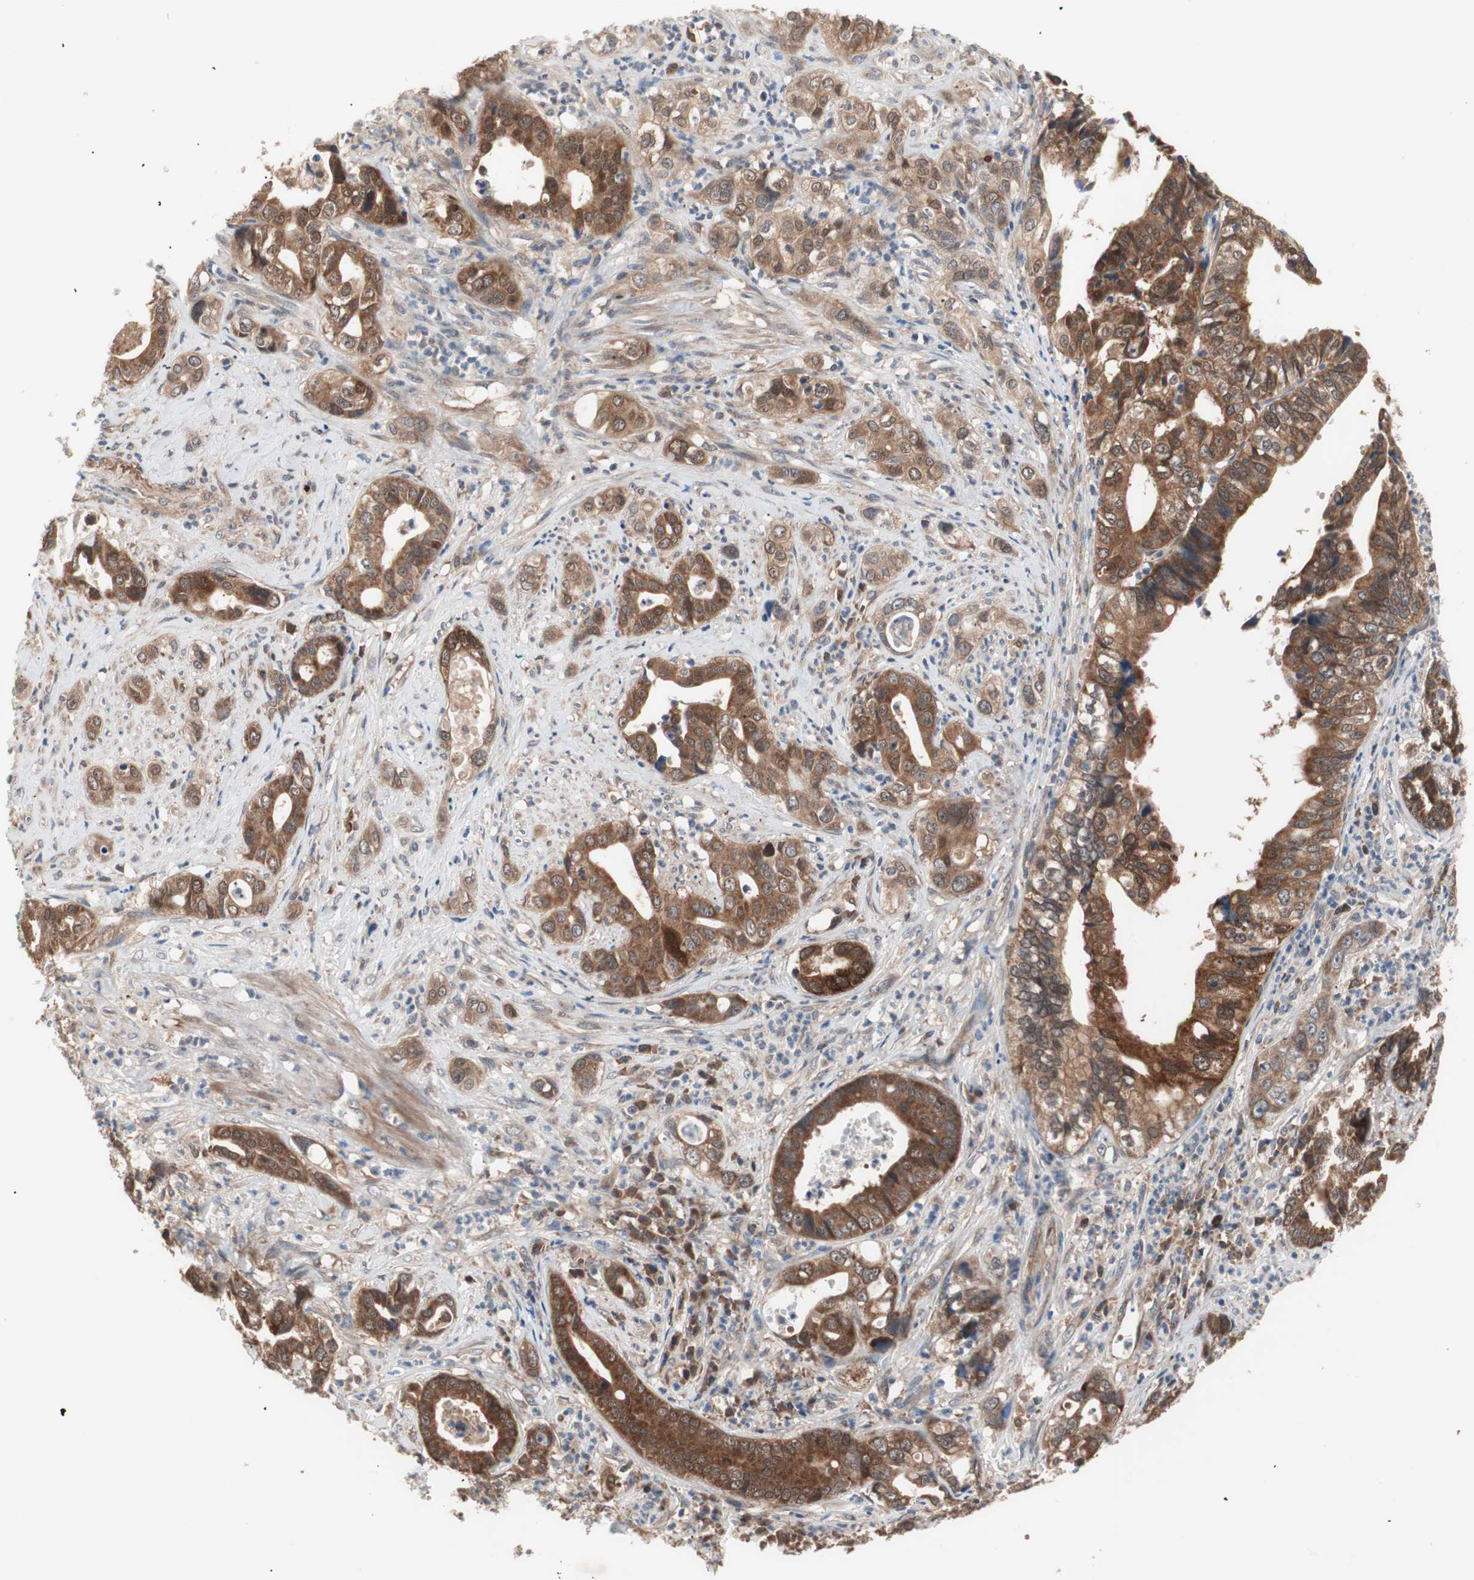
{"staining": {"intensity": "strong", "quantity": ">75%", "location": "cytoplasmic/membranous"}, "tissue": "liver cancer", "cell_type": "Tumor cells", "image_type": "cancer", "snomed": [{"axis": "morphology", "description": "Cholangiocarcinoma"}, {"axis": "topography", "description": "Liver"}], "caption": "This is a micrograph of immunohistochemistry (IHC) staining of liver cancer (cholangiocarcinoma), which shows strong positivity in the cytoplasmic/membranous of tumor cells.", "gene": "HMBS", "patient": {"sex": "female", "age": 61}}